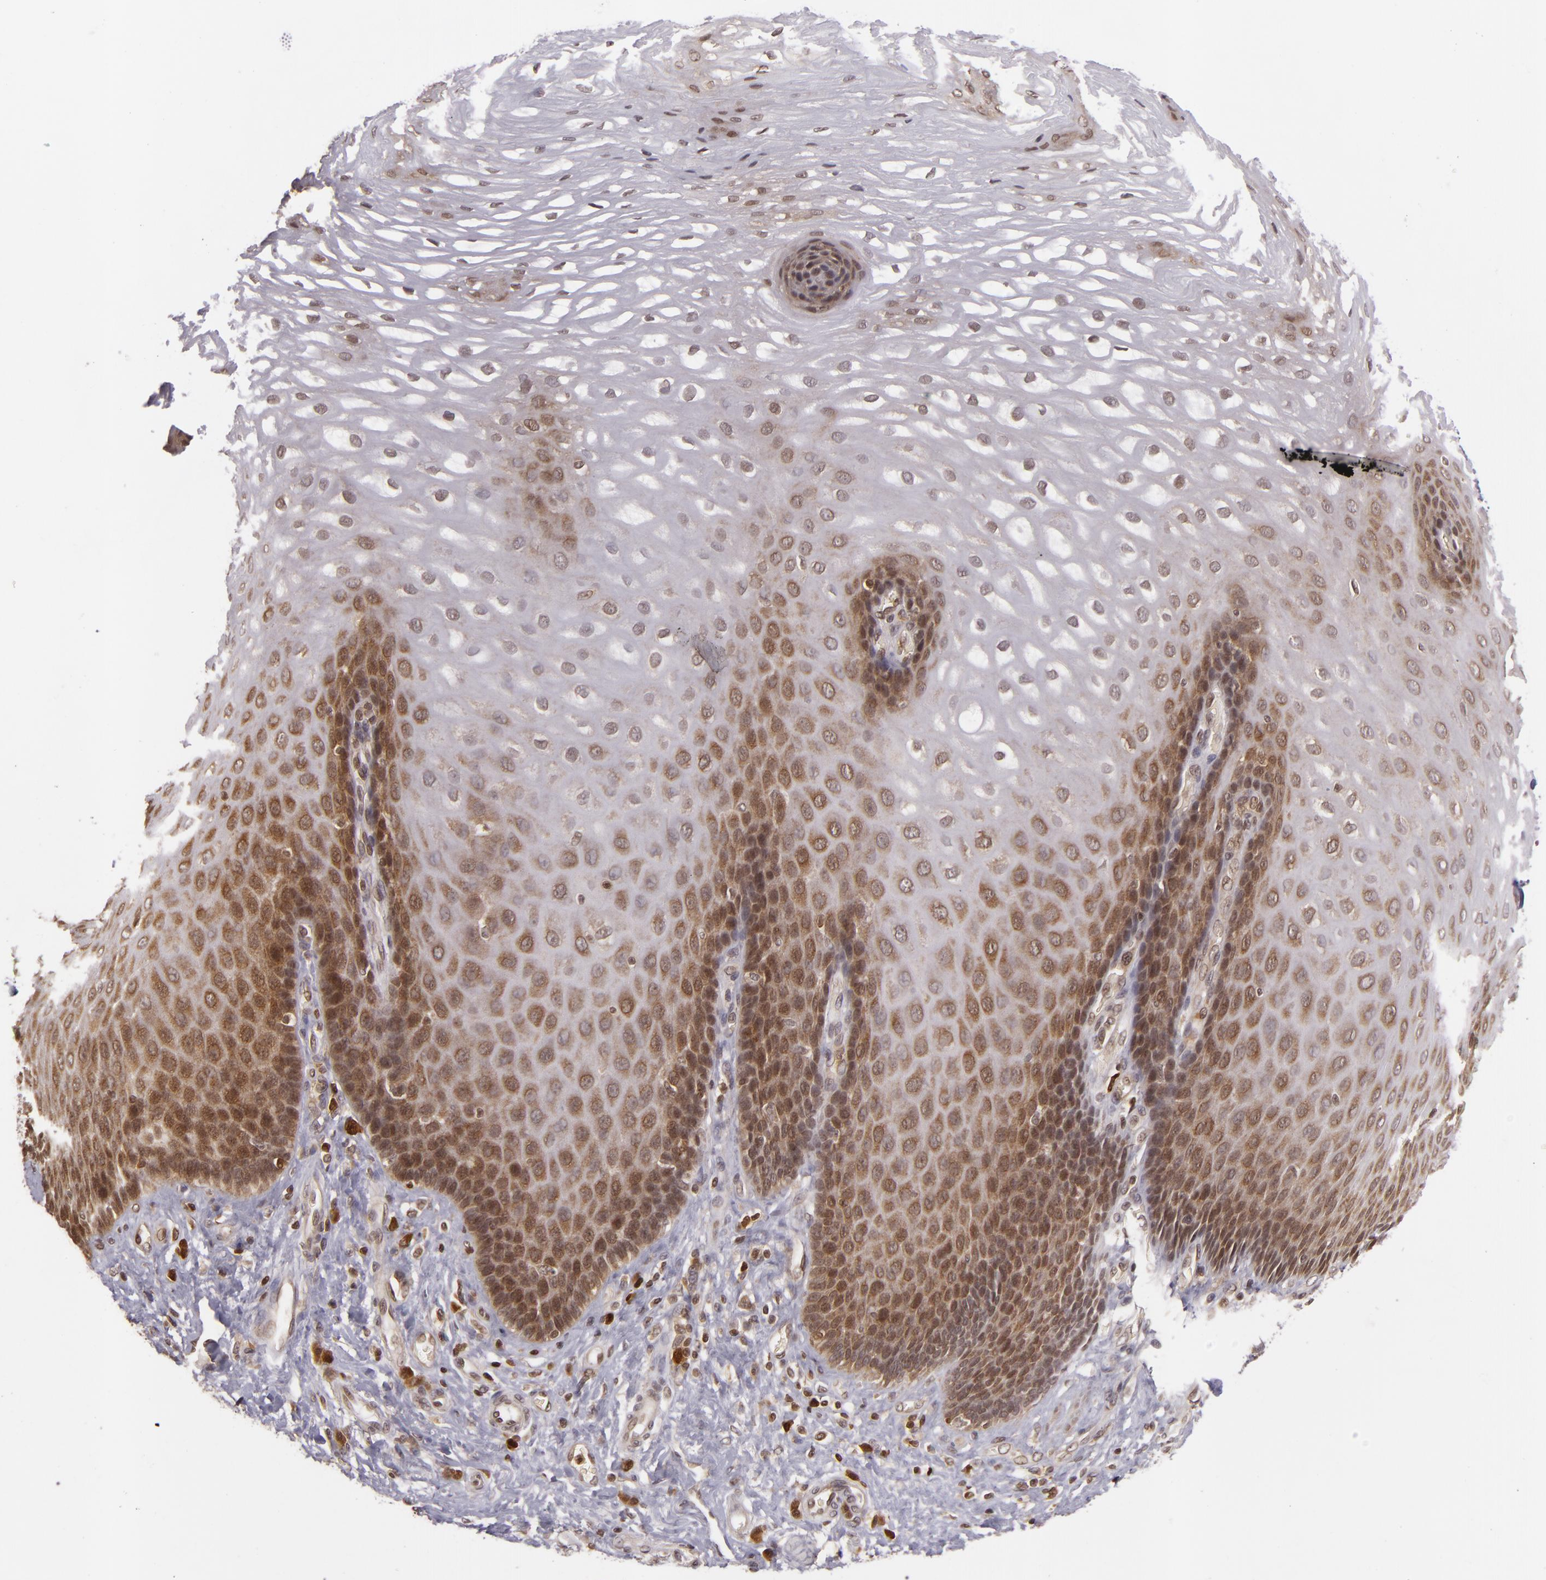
{"staining": {"intensity": "moderate", "quantity": "25%-75%", "location": "nuclear"}, "tissue": "esophagus", "cell_type": "Squamous epithelial cells", "image_type": "normal", "snomed": [{"axis": "morphology", "description": "Normal tissue, NOS"}, {"axis": "morphology", "description": "Adenocarcinoma, NOS"}, {"axis": "topography", "description": "Esophagus"}, {"axis": "topography", "description": "Stomach"}], "caption": "Unremarkable esophagus reveals moderate nuclear staining in approximately 25%-75% of squamous epithelial cells, visualized by immunohistochemistry.", "gene": "ZBTB33", "patient": {"sex": "male", "age": 62}}